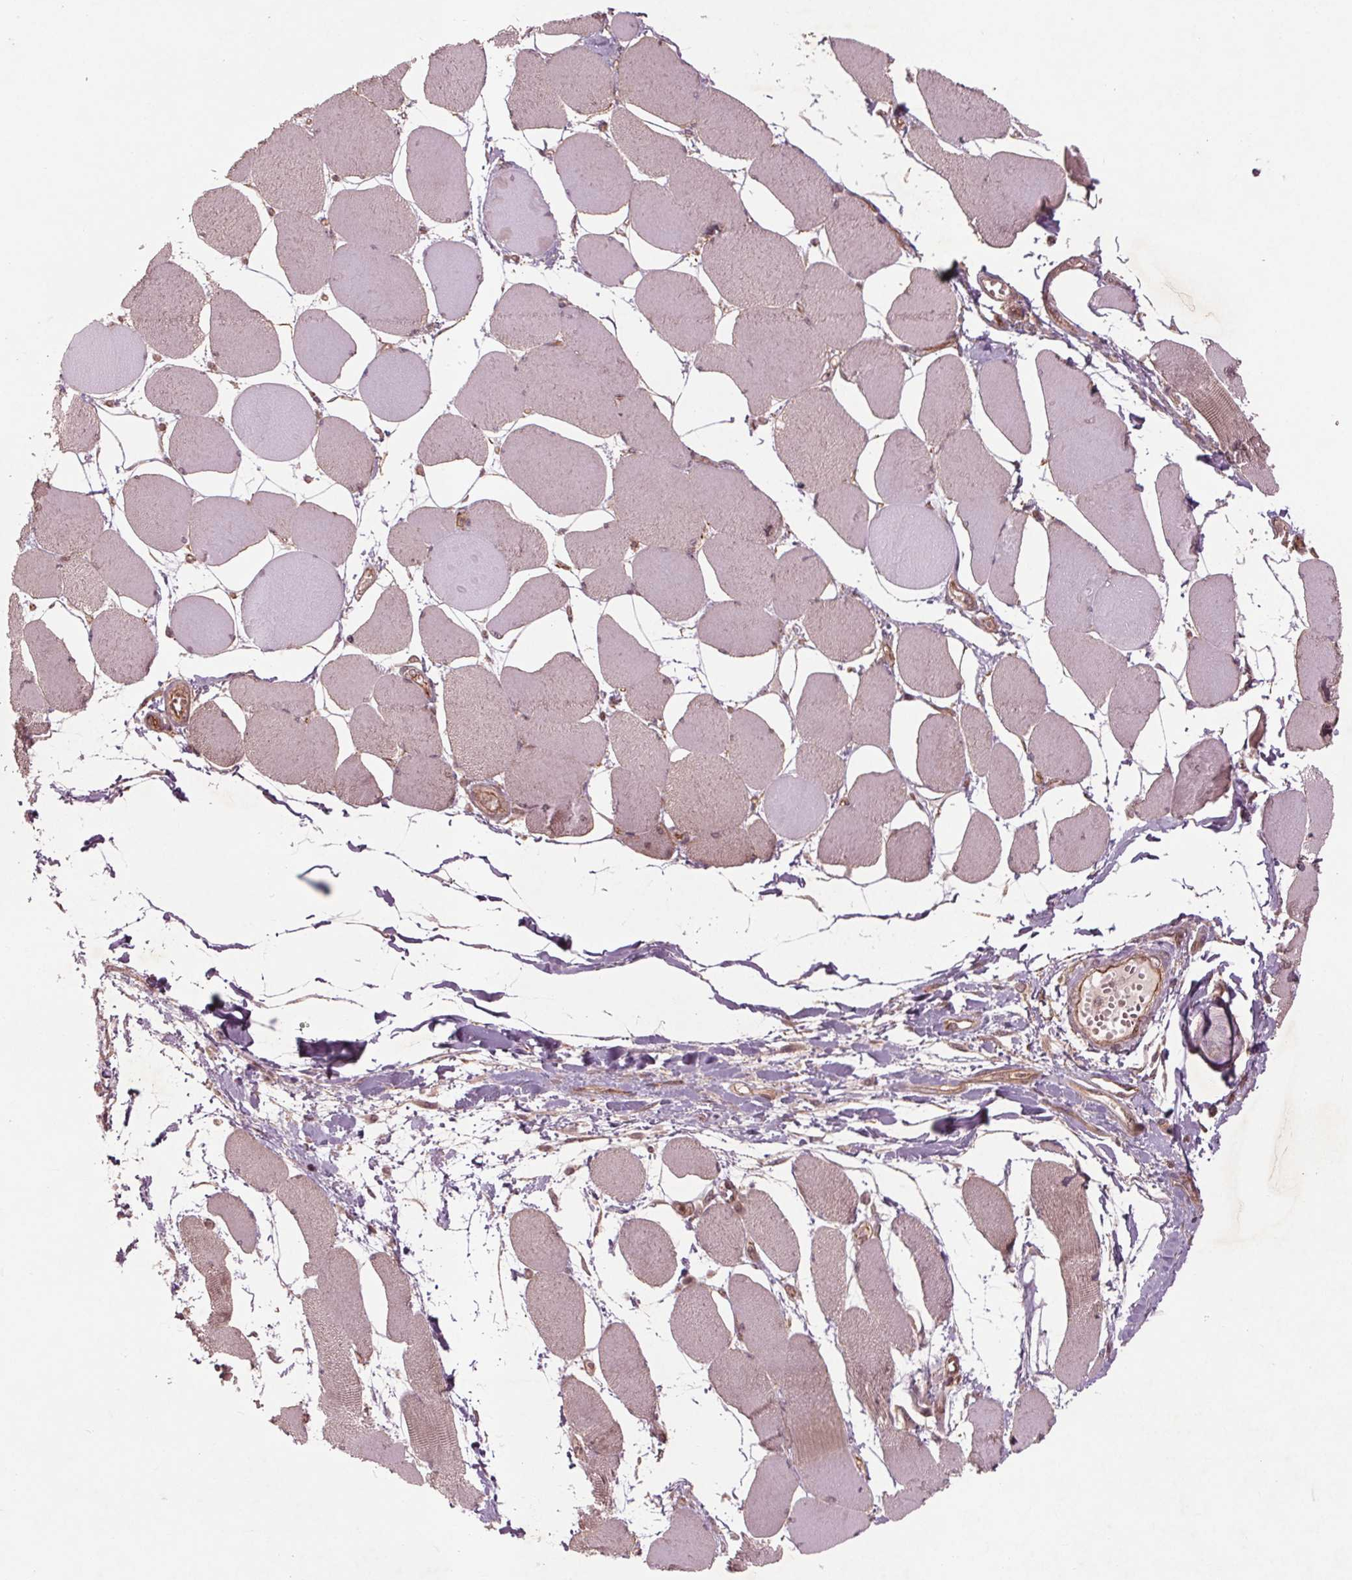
{"staining": {"intensity": "weak", "quantity": "25%-75%", "location": "cytoplasmic/membranous,nuclear"}, "tissue": "skeletal muscle", "cell_type": "Myocytes", "image_type": "normal", "snomed": [{"axis": "morphology", "description": "Normal tissue, NOS"}, {"axis": "topography", "description": "Skeletal muscle"}], "caption": "A high-resolution micrograph shows immunohistochemistry staining of unremarkable skeletal muscle, which exhibits weak cytoplasmic/membranous,nuclear positivity in about 25%-75% of myocytes. (DAB (3,3'-diaminobenzidine) IHC with brightfield microscopy, high magnification).", "gene": "BTBD1", "patient": {"sex": "female", "age": 75}}